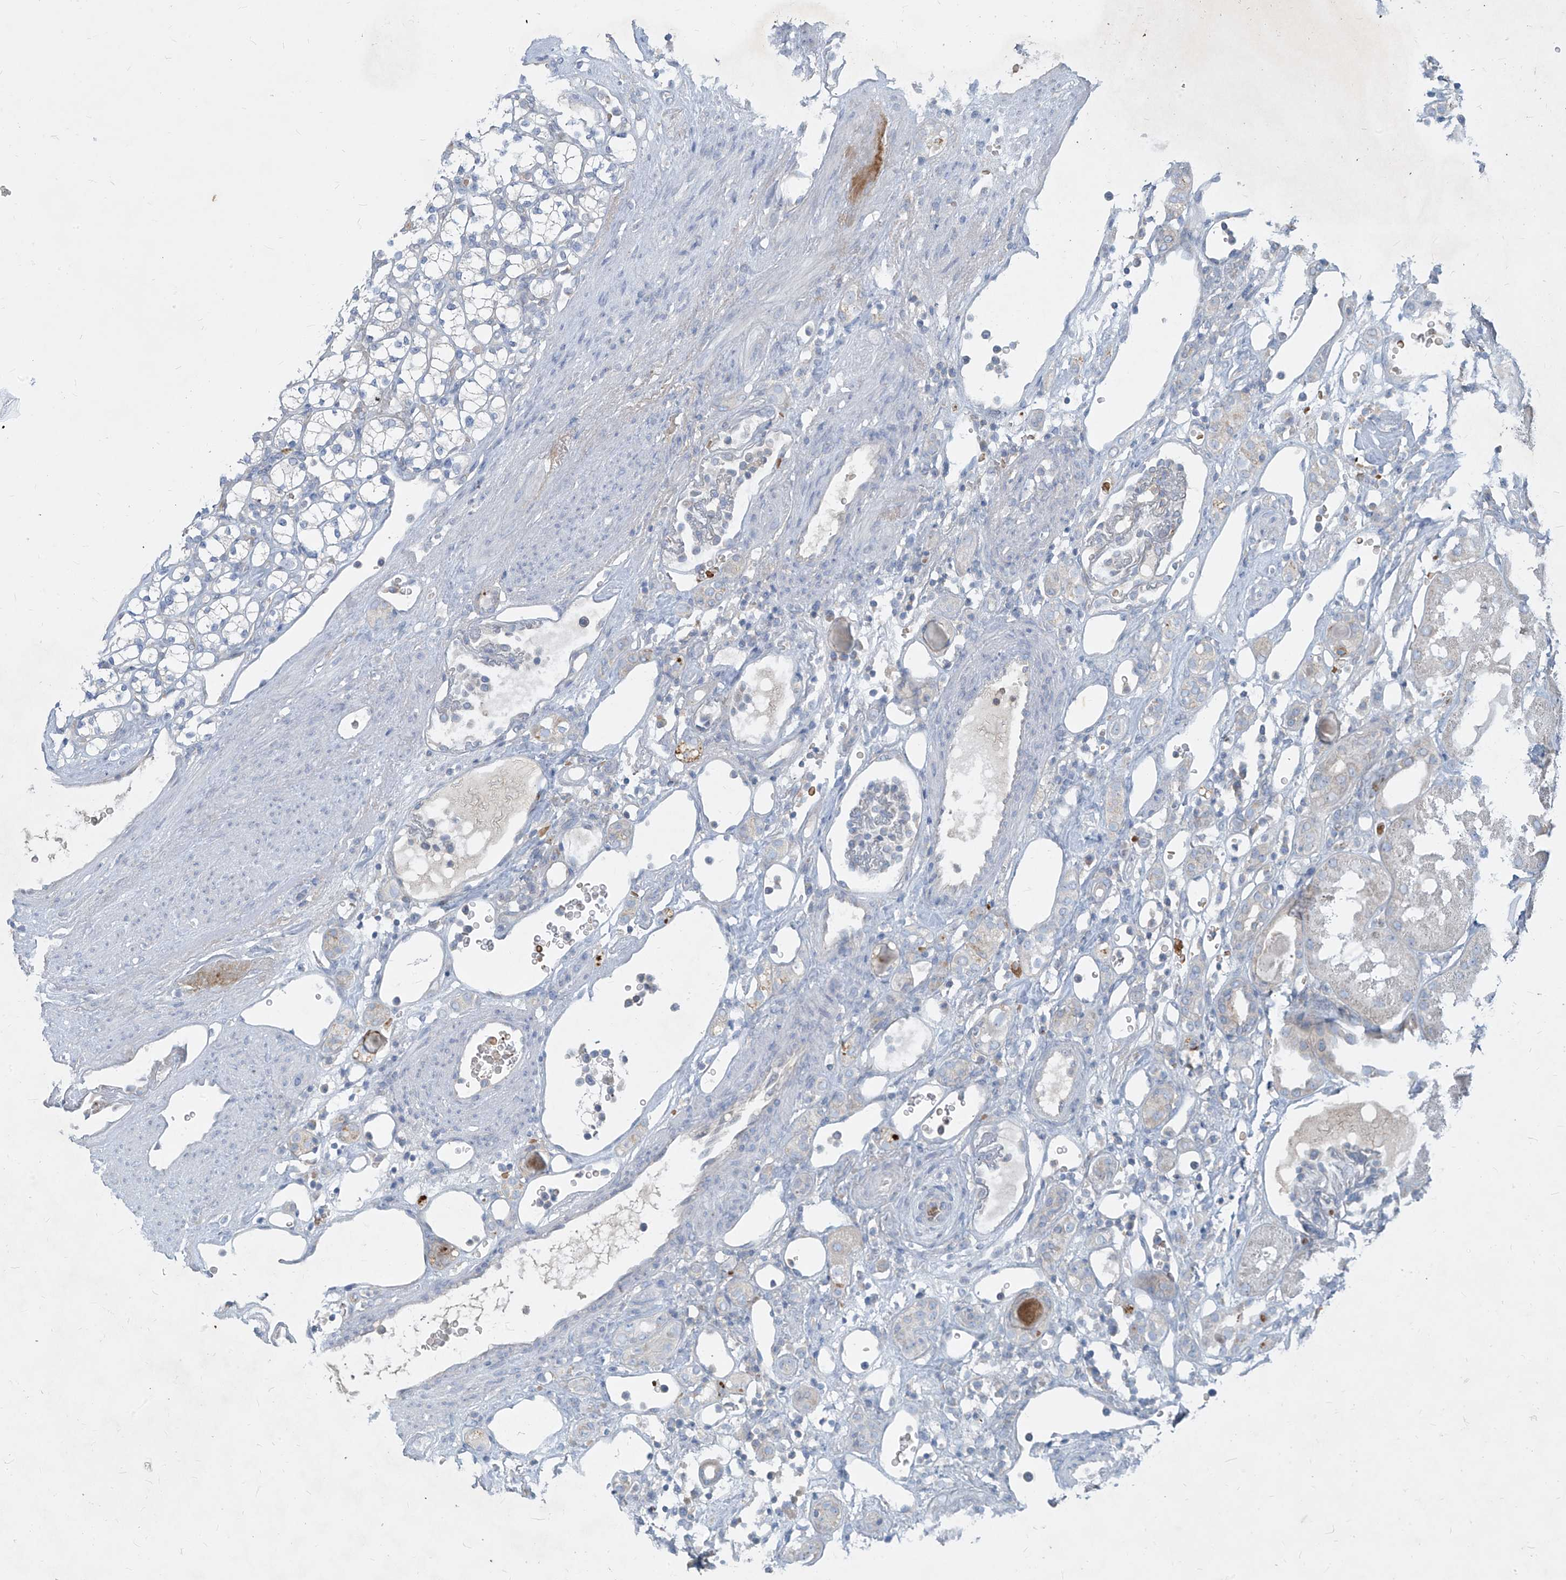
{"staining": {"intensity": "negative", "quantity": "none", "location": "none"}, "tissue": "renal cancer", "cell_type": "Tumor cells", "image_type": "cancer", "snomed": [{"axis": "morphology", "description": "Adenocarcinoma, NOS"}, {"axis": "topography", "description": "Kidney"}], "caption": "The micrograph displays no significant staining in tumor cells of renal cancer (adenocarcinoma).", "gene": "DGKQ", "patient": {"sex": "male", "age": 77}}